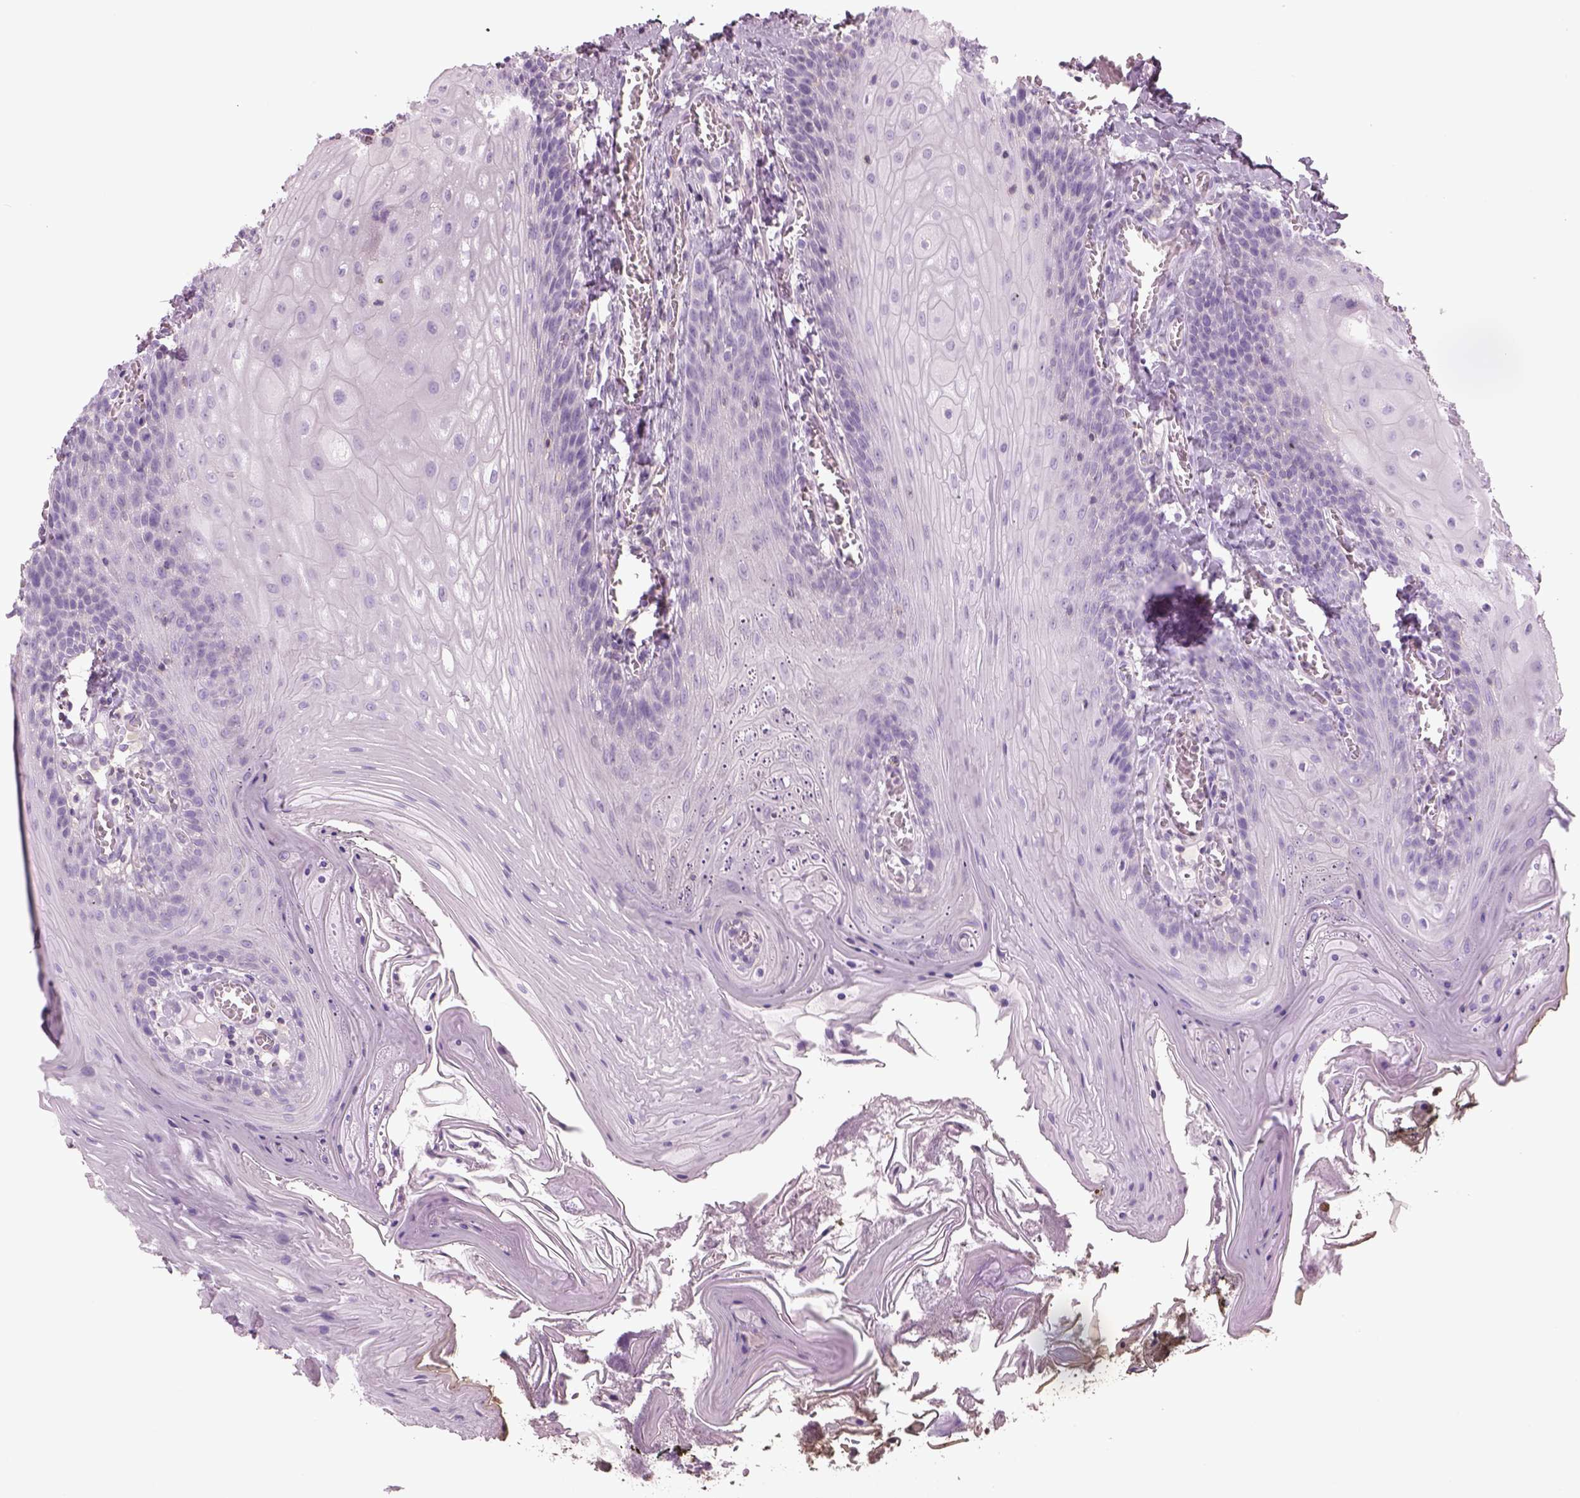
{"staining": {"intensity": "negative", "quantity": "none", "location": "none"}, "tissue": "oral mucosa", "cell_type": "Squamous epithelial cells", "image_type": "normal", "snomed": [{"axis": "morphology", "description": "Normal tissue, NOS"}, {"axis": "topography", "description": "Oral tissue"}], "caption": "Micrograph shows no protein expression in squamous epithelial cells of benign oral mucosa. Brightfield microscopy of immunohistochemistry stained with DAB (brown) and hematoxylin (blue), captured at high magnification.", "gene": "SLC1A7", "patient": {"sex": "male", "age": 9}}